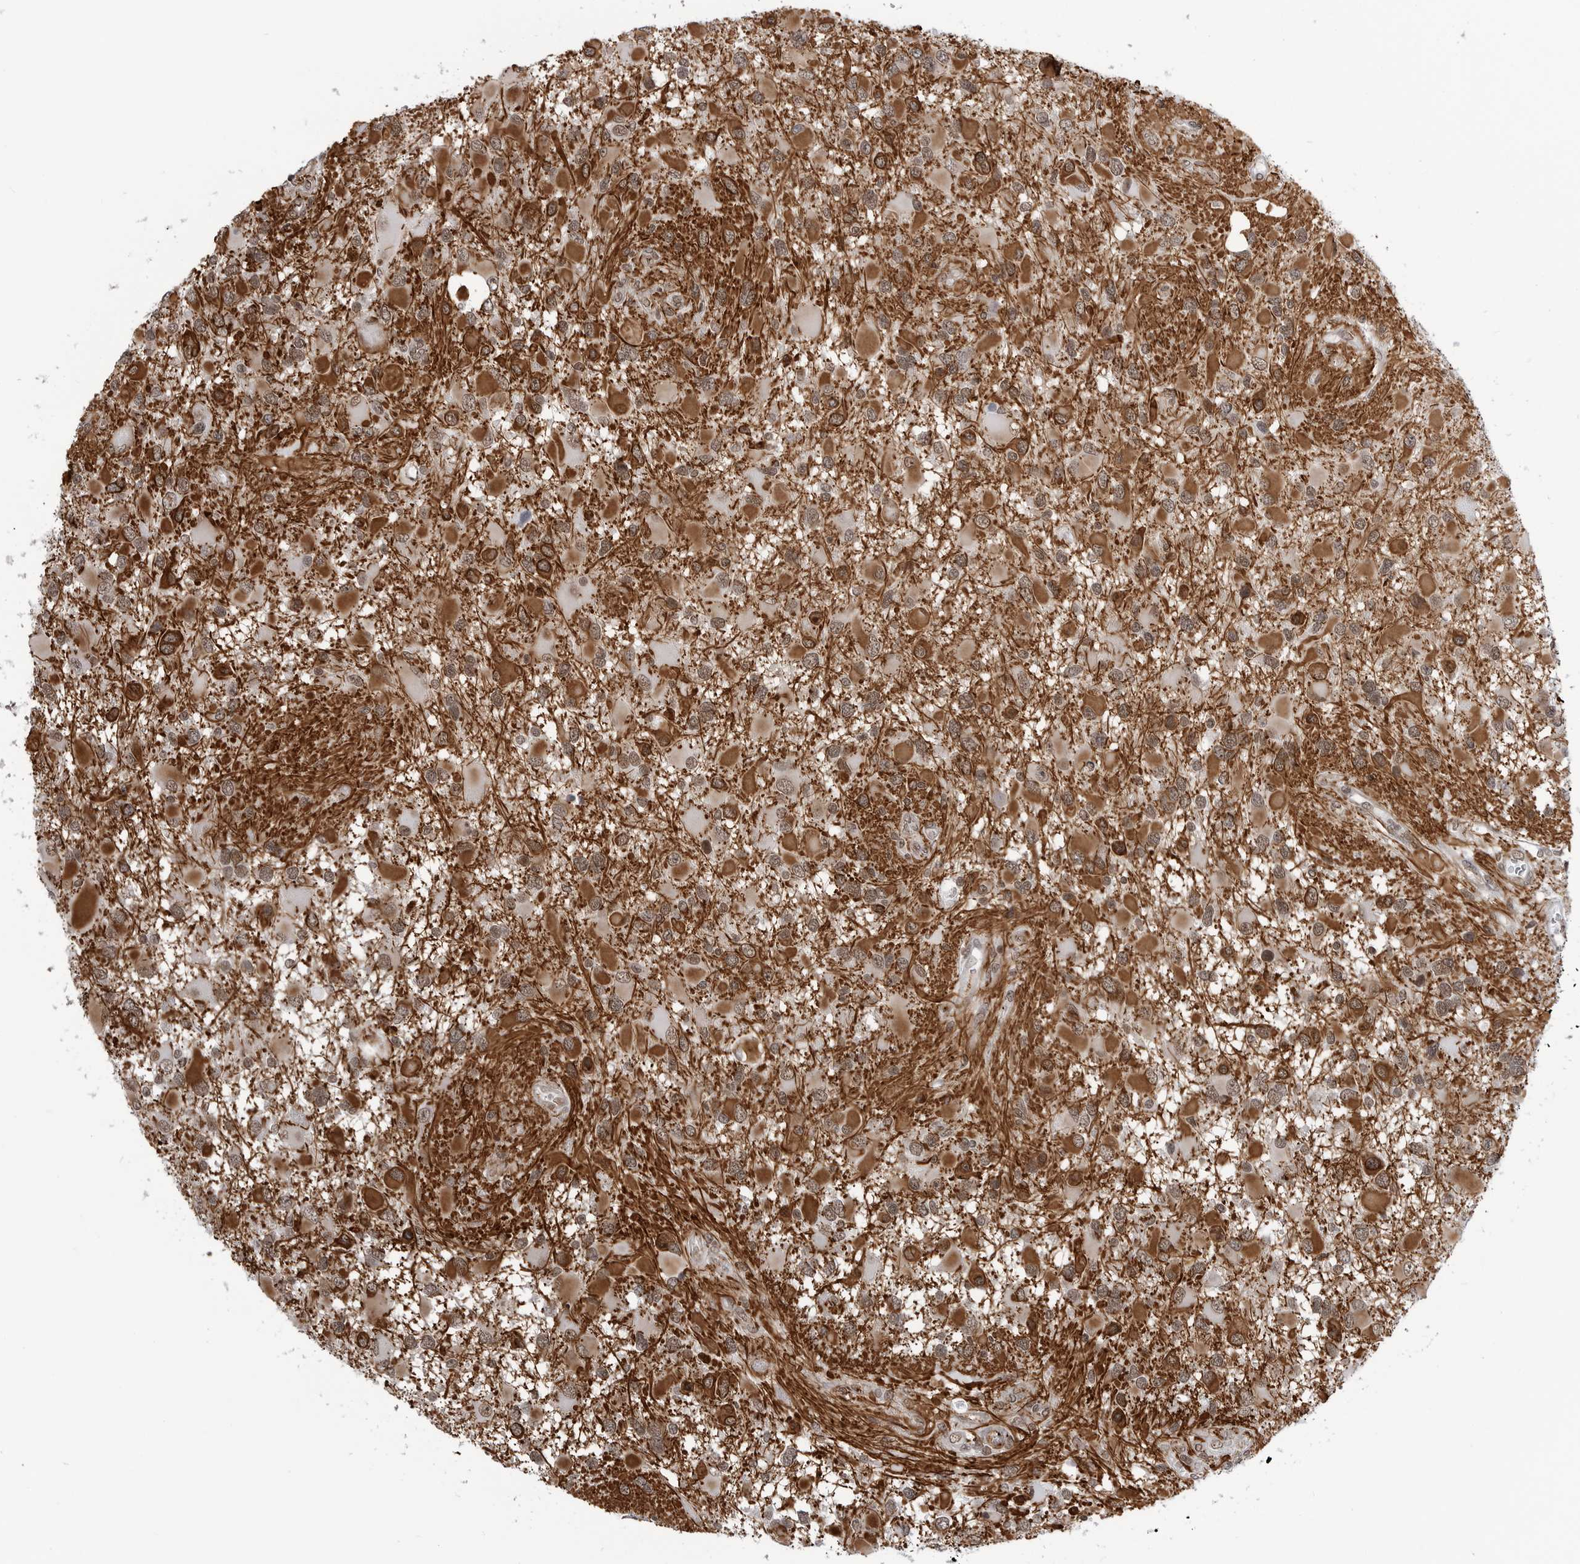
{"staining": {"intensity": "moderate", "quantity": "25%-75%", "location": "cytoplasmic/membranous"}, "tissue": "glioma", "cell_type": "Tumor cells", "image_type": "cancer", "snomed": [{"axis": "morphology", "description": "Glioma, malignant, High grade"}, {"axis": "topography", "description": "Brain"}], "caption": "High-power microscopy captured an IHC image of malignant glioma (high-grade), revealing moderate cytoplasmic/membranous staining in about 25%-75% of tumor cells. (DAB = brown stain, brightfield microscopy at high magnification).", "gene": "RNF26", "patient": {"sex": "male", "age": 53}}